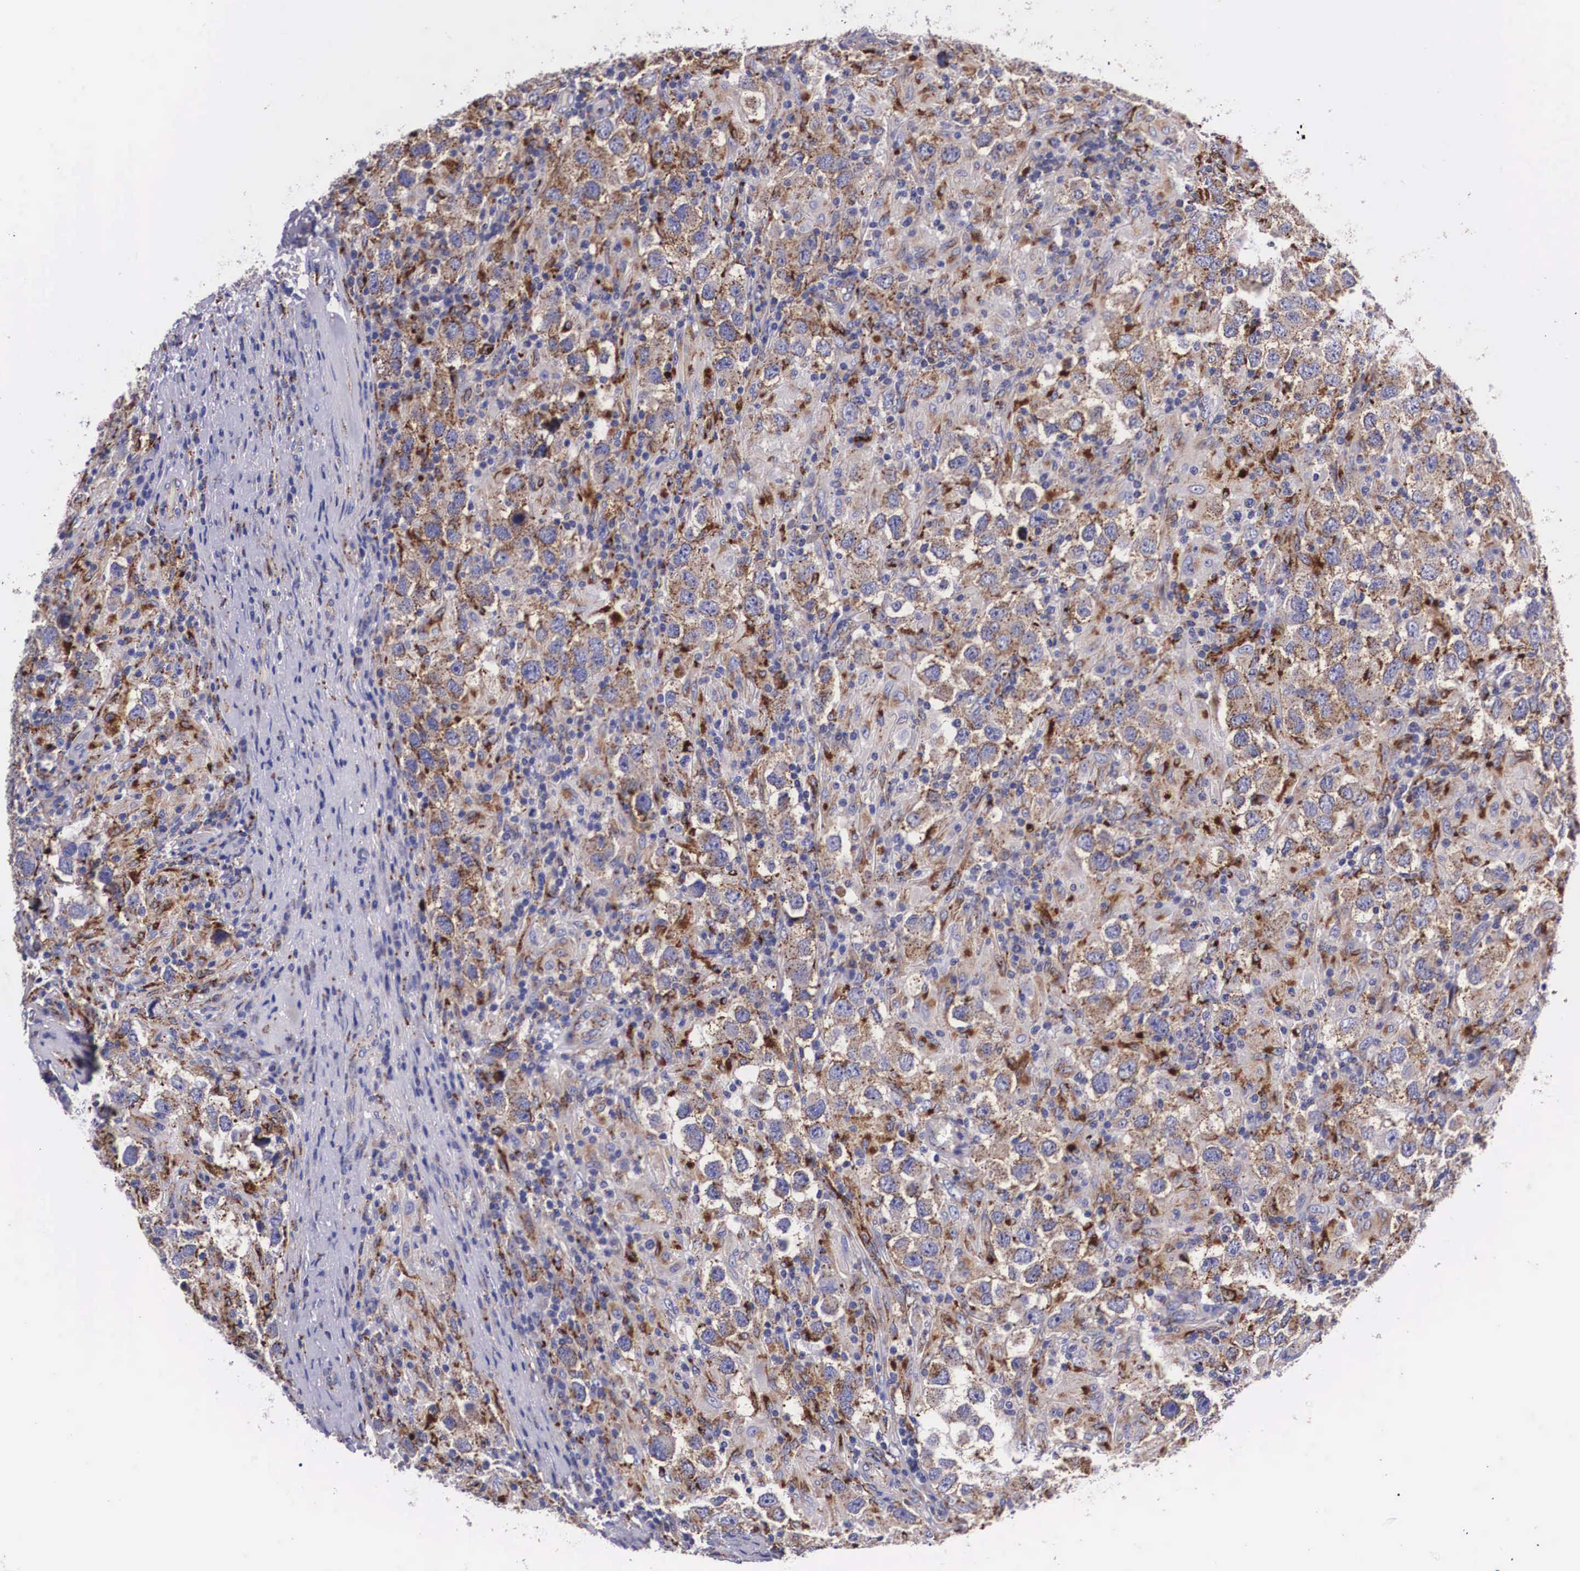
{"staining": {"intensity": "moderate", "quantity": "25%-75%", "location": "cytoplasmic/membranous"}, "tissue": "testis cancer", "cell_type": "Tumor cells", "image_type": "cancer", "snomed": [{"axis": "morphology", "description": "Carcinoma, Embryonal, NOS"}, {"axis": "topography", "description": "Testis"}], "caption": "Tumor cells show medium levels of moderate cytoplasmic/membranous positivity in approximately 25%-75% of cells in human testis embryonal carcinoma. (Brightfield microscopy of DAB IHC at high magnification).", "gene": "NAGA", "patient": {"sex": "male", "age": 21}}